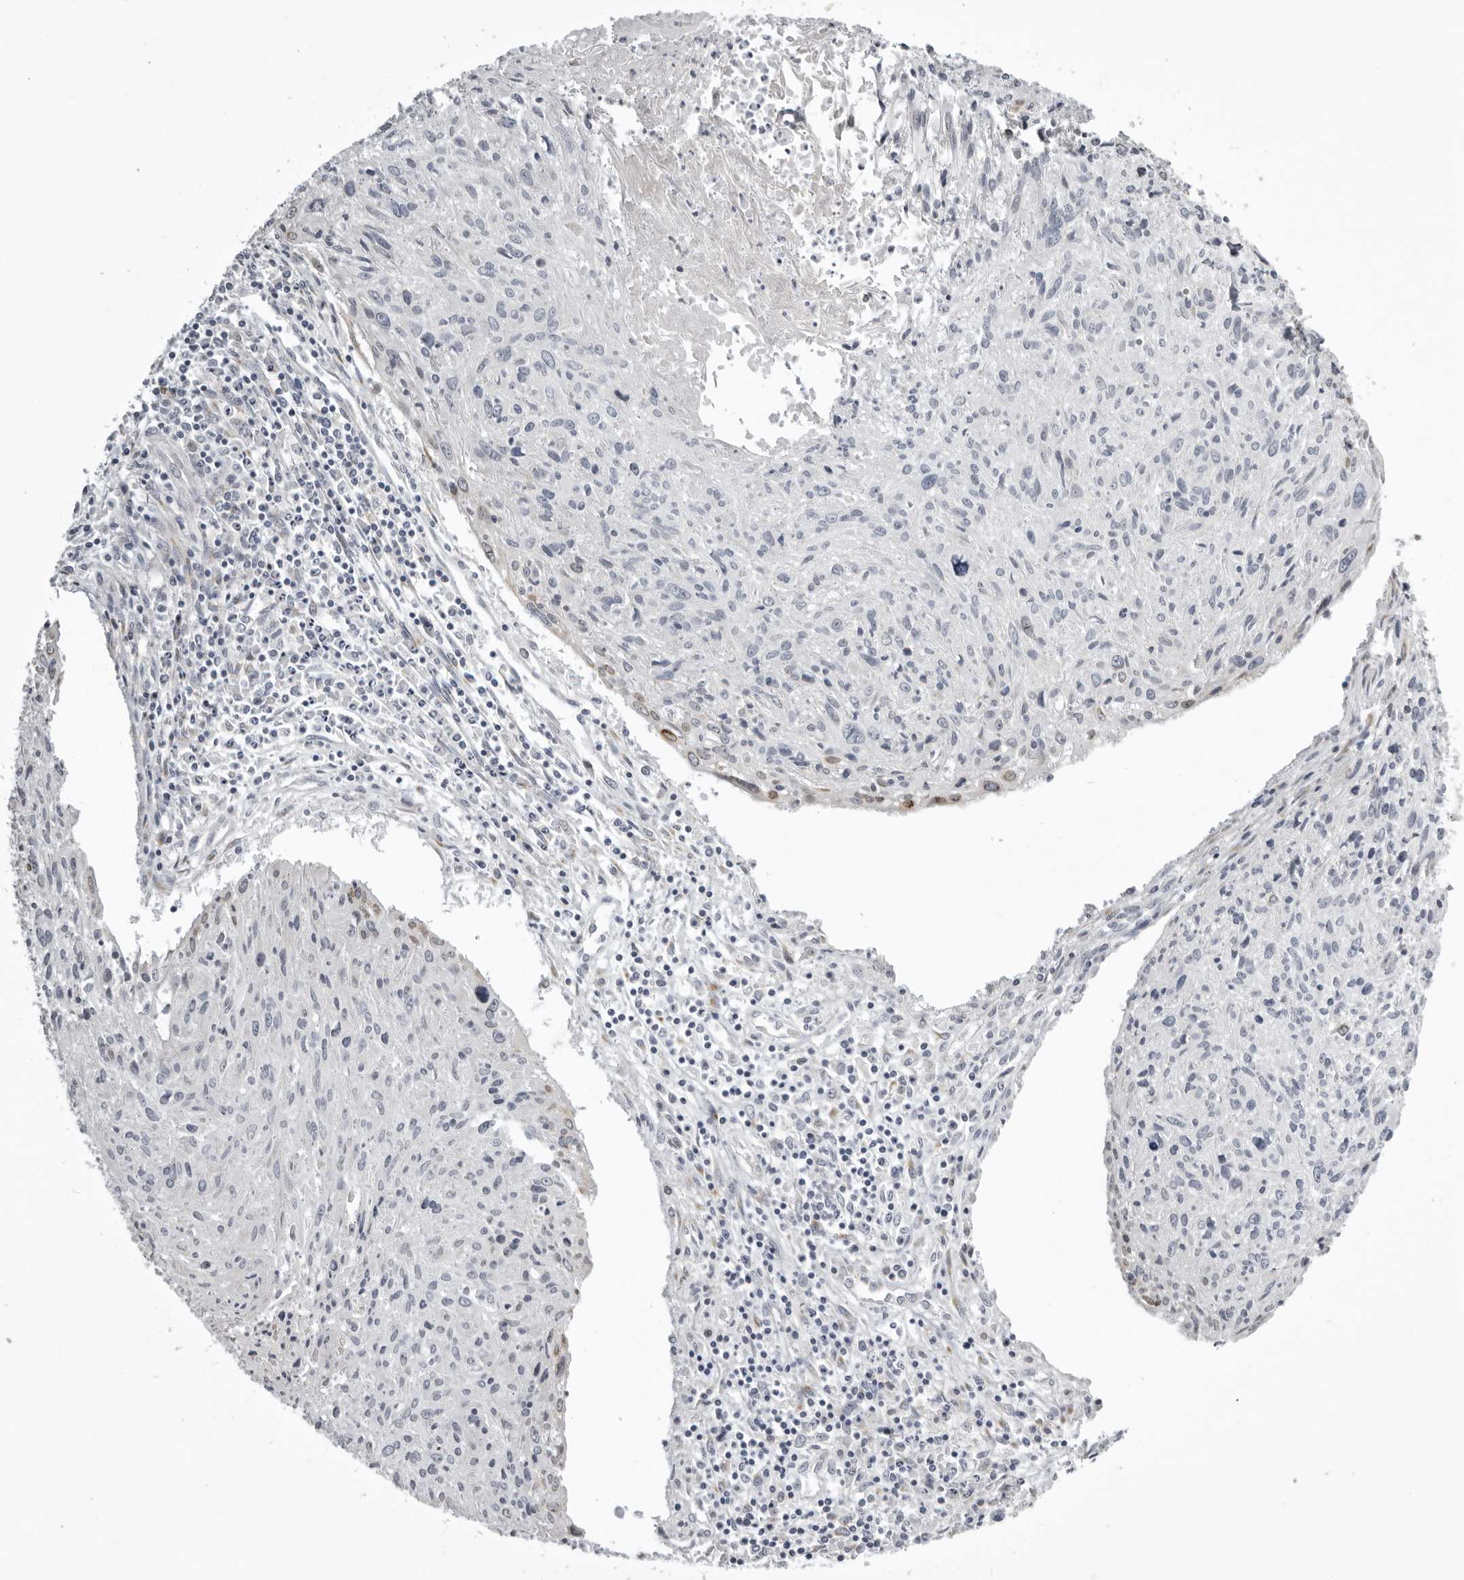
{"staining": {"intensity": "moderate", "quantity": "<25%", "location": "cytoplasmic/membranous"}, "tissue": "cervical cancer", "cell_type": "Tumor cells", "image_type": "cancer", "snomed": [{"axis": "morphology", "description": "Squamous cell carcinoma, NOS"}, {"axis": "topography", "description": "Cervix"}], "caption": "A brown stain labels moderate cytoplasmic/membranous expression of a protein in cervical cancer (squamous cell carcinoma) tumor cells.", "gene": "NCEH1", "patient": {"sex": "female", "age": 51}}